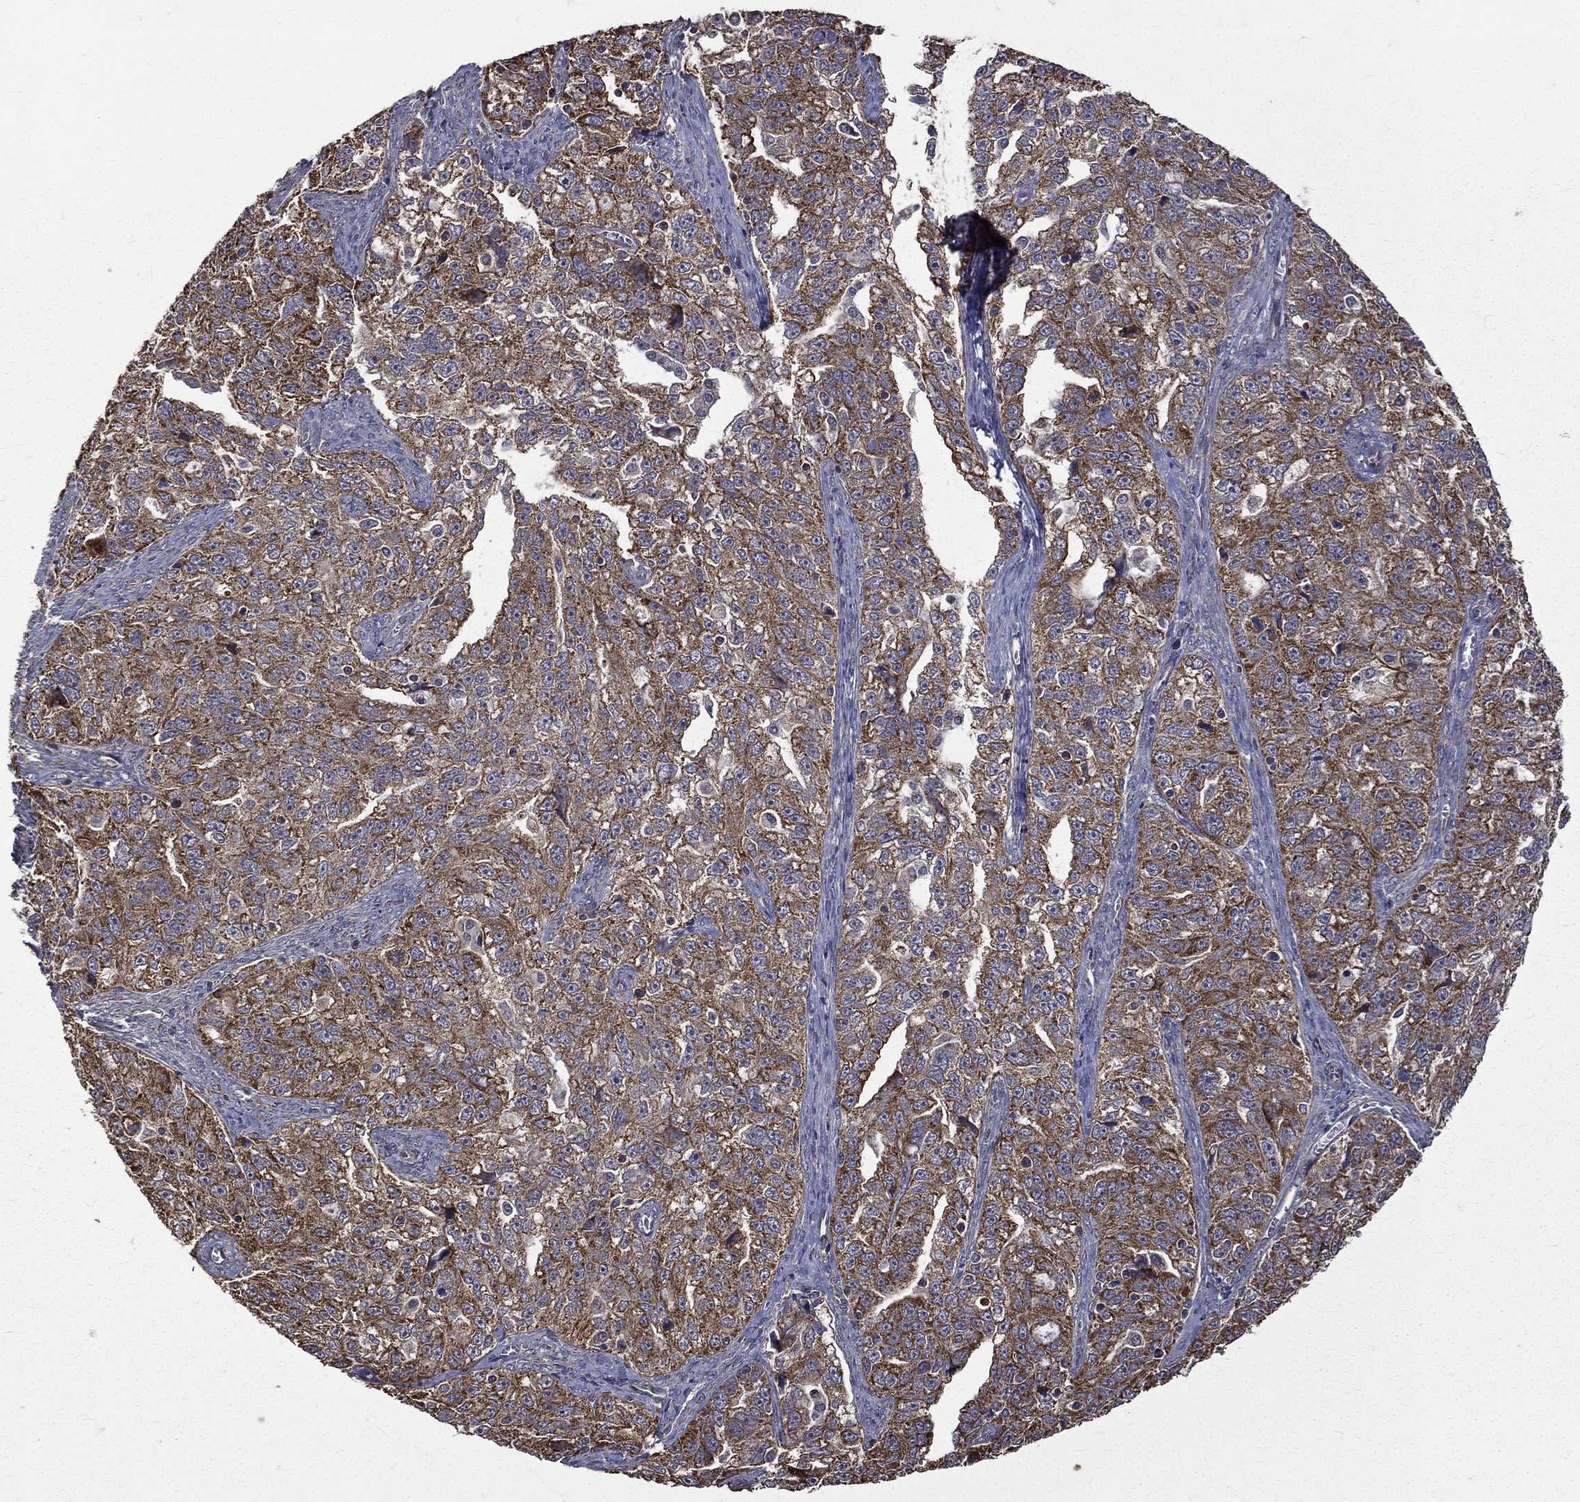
{"staining": {"intensity": "strong", "quantity": ">75%", "location": "cytoplasmic/membranous"}, "tissue": "ovarian cancer", "cell_type": "Tumor cells", "image_type": "cancer", "snomed": [{"axis": "morphology", "description": "Cystadenocarcinoma, serous, NOS"}, {"axis": "topography", "description": "Ovary"}], "caption": "The image reveals immunohistochemical staining of serous cystadenocarcinoma (ovarian). There is strong cytoplasmic/membranous positivity is appreciated in approximately >75% of tumor cells.", "gene": "RPGR", "patient": {"sex": "female", "age": 51}}